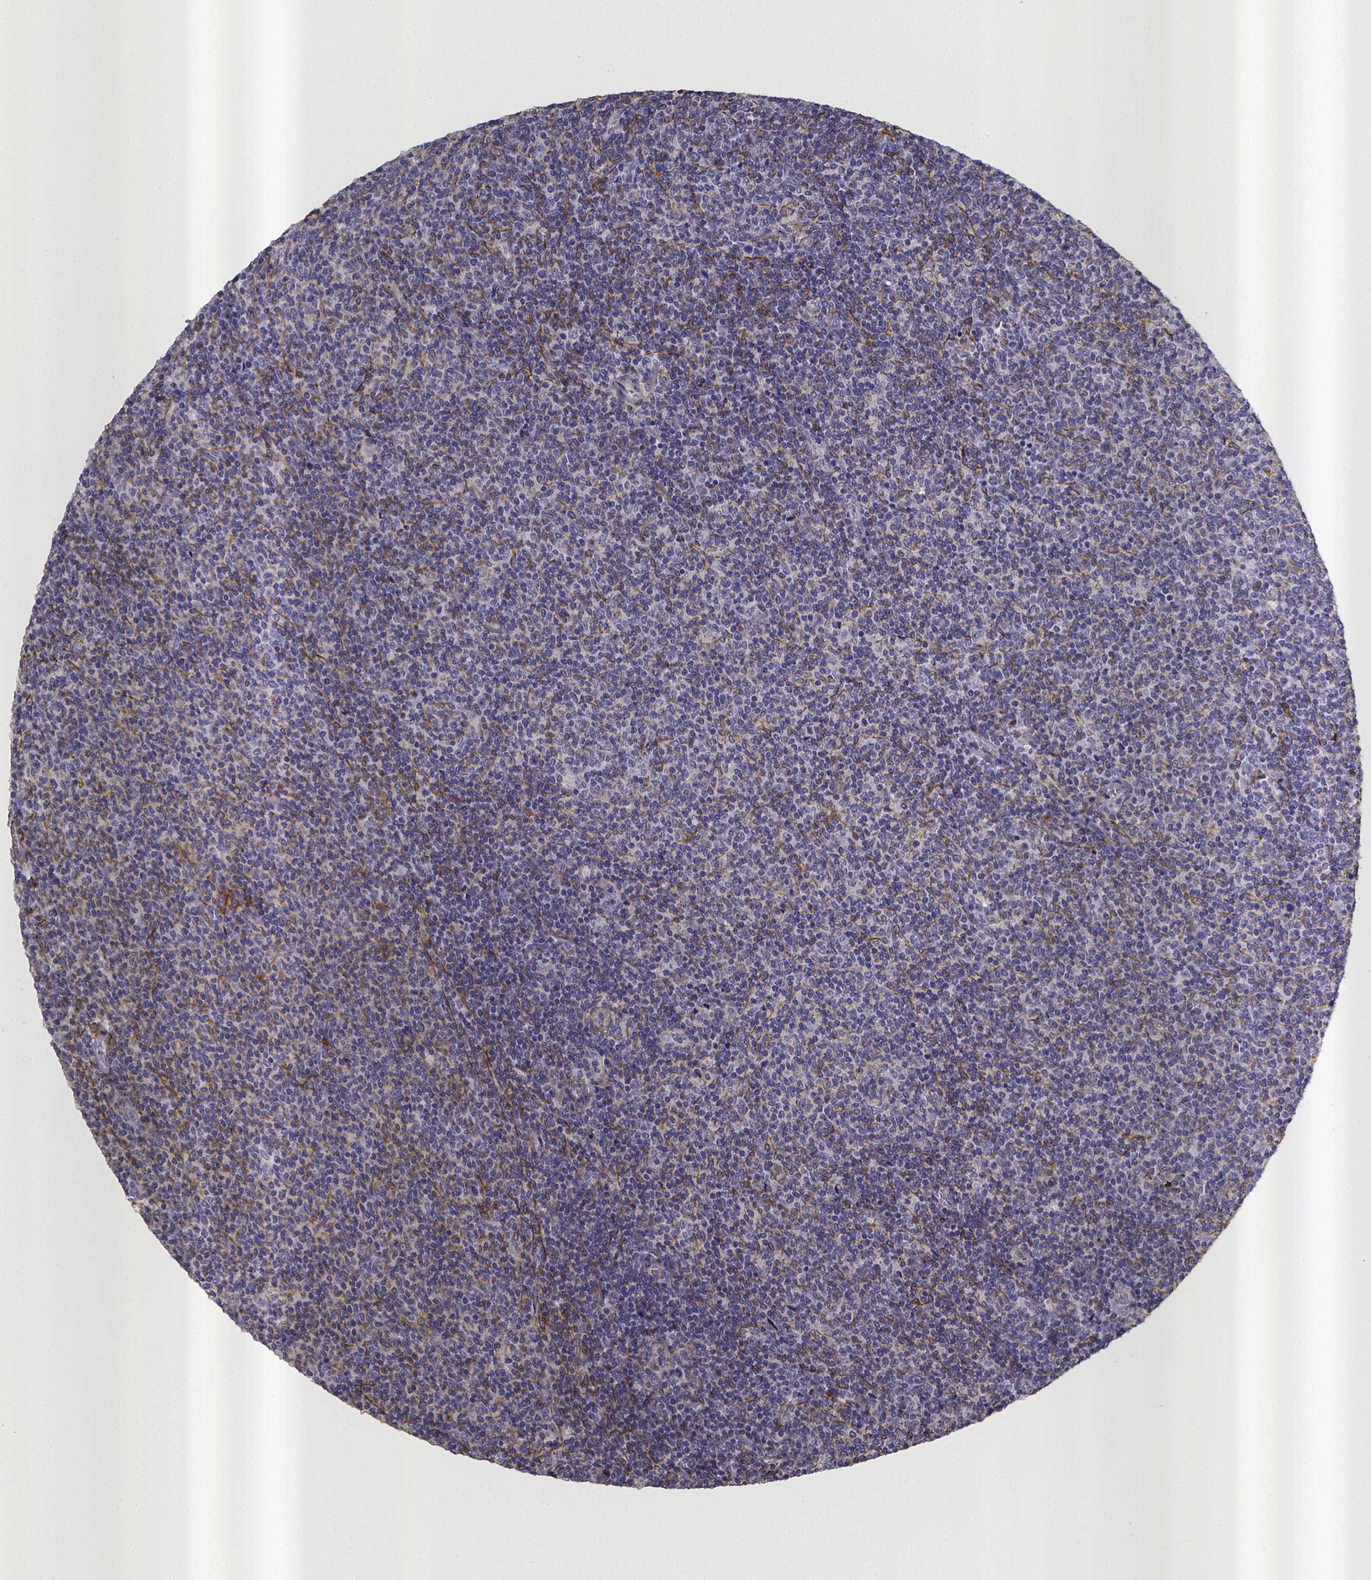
{"staining": {"intensity": "negative", "quantity": "none", "location": "none"}, "tissue": "lymphoma", "cell_type": "Tumor cells", "image_type": "cancer", "snomed": [{"axis": "morphology", "description": "Malignant lymphoma, non-Hodgkin's type, Low grade"}, {"axis": "topography", "description": "Lymph node"}], "caption": "The micrograph displays no significant positivity in tumor cells of lymphoma. (IHC, brightfield microscopy, high magnification).", "gene": "RERG", "patient": {"sex": "male", "age": 52}}